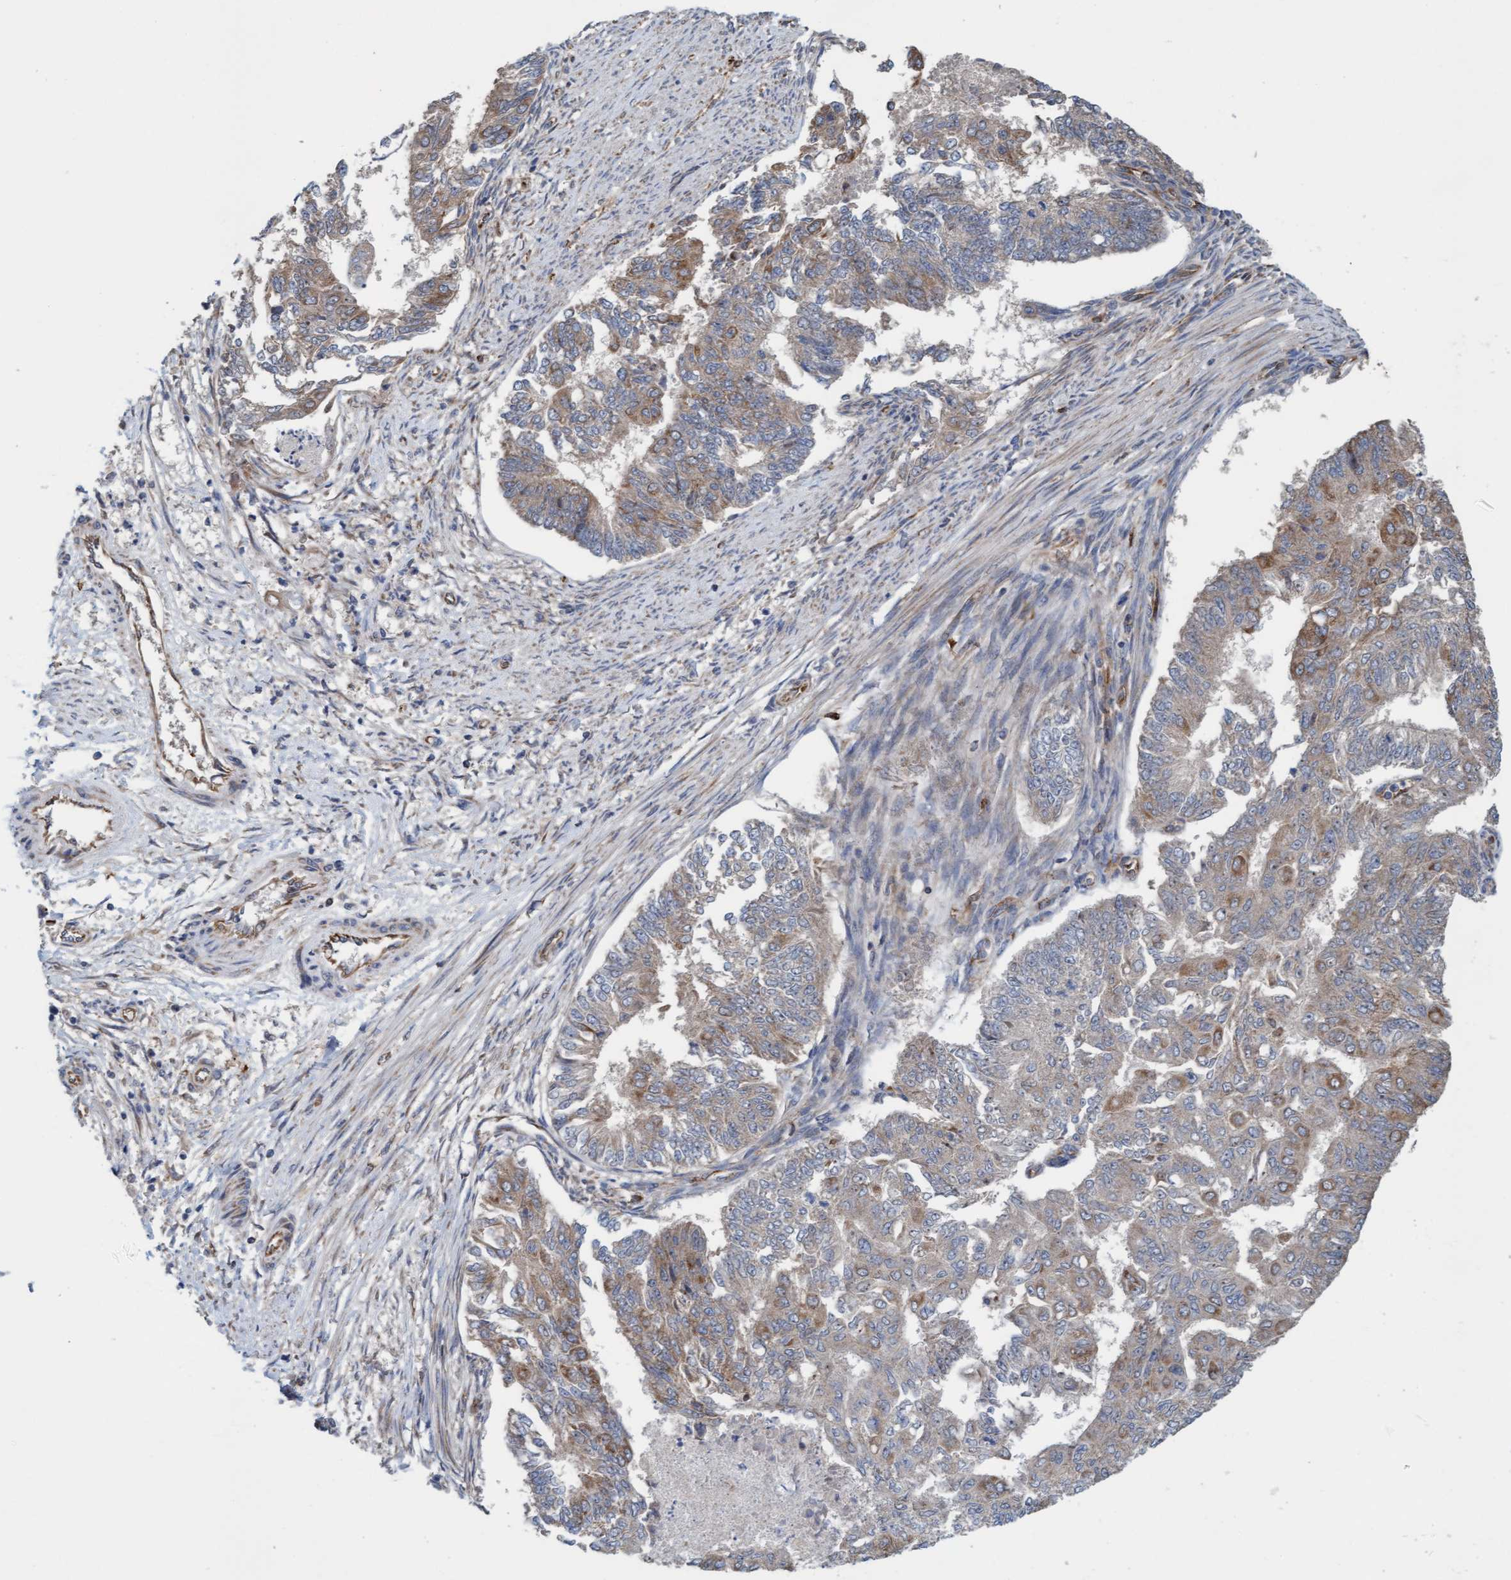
{"staining": {"intensity": "weak", "quantity": "25%-75%", "location": "cytoplasmic/membranous"}, "tissue": "endometrial cancer", "cell_type": "Tumor cells", "image_type": "cancer", "snomed": [{"axis": "morphology", "description": "Adenocarcinoma, NOS"}, {"axis": "topography", "description": "Endometrium"}], "caption": "DAB immunohistochemical staining of endometrial cancer demonstrates weak cytoplasmic/membranous protein expression in about 25%-75% of tumor cells.", "gene": "ZNF566", "patient": {"sex": "female", "age": 32}}